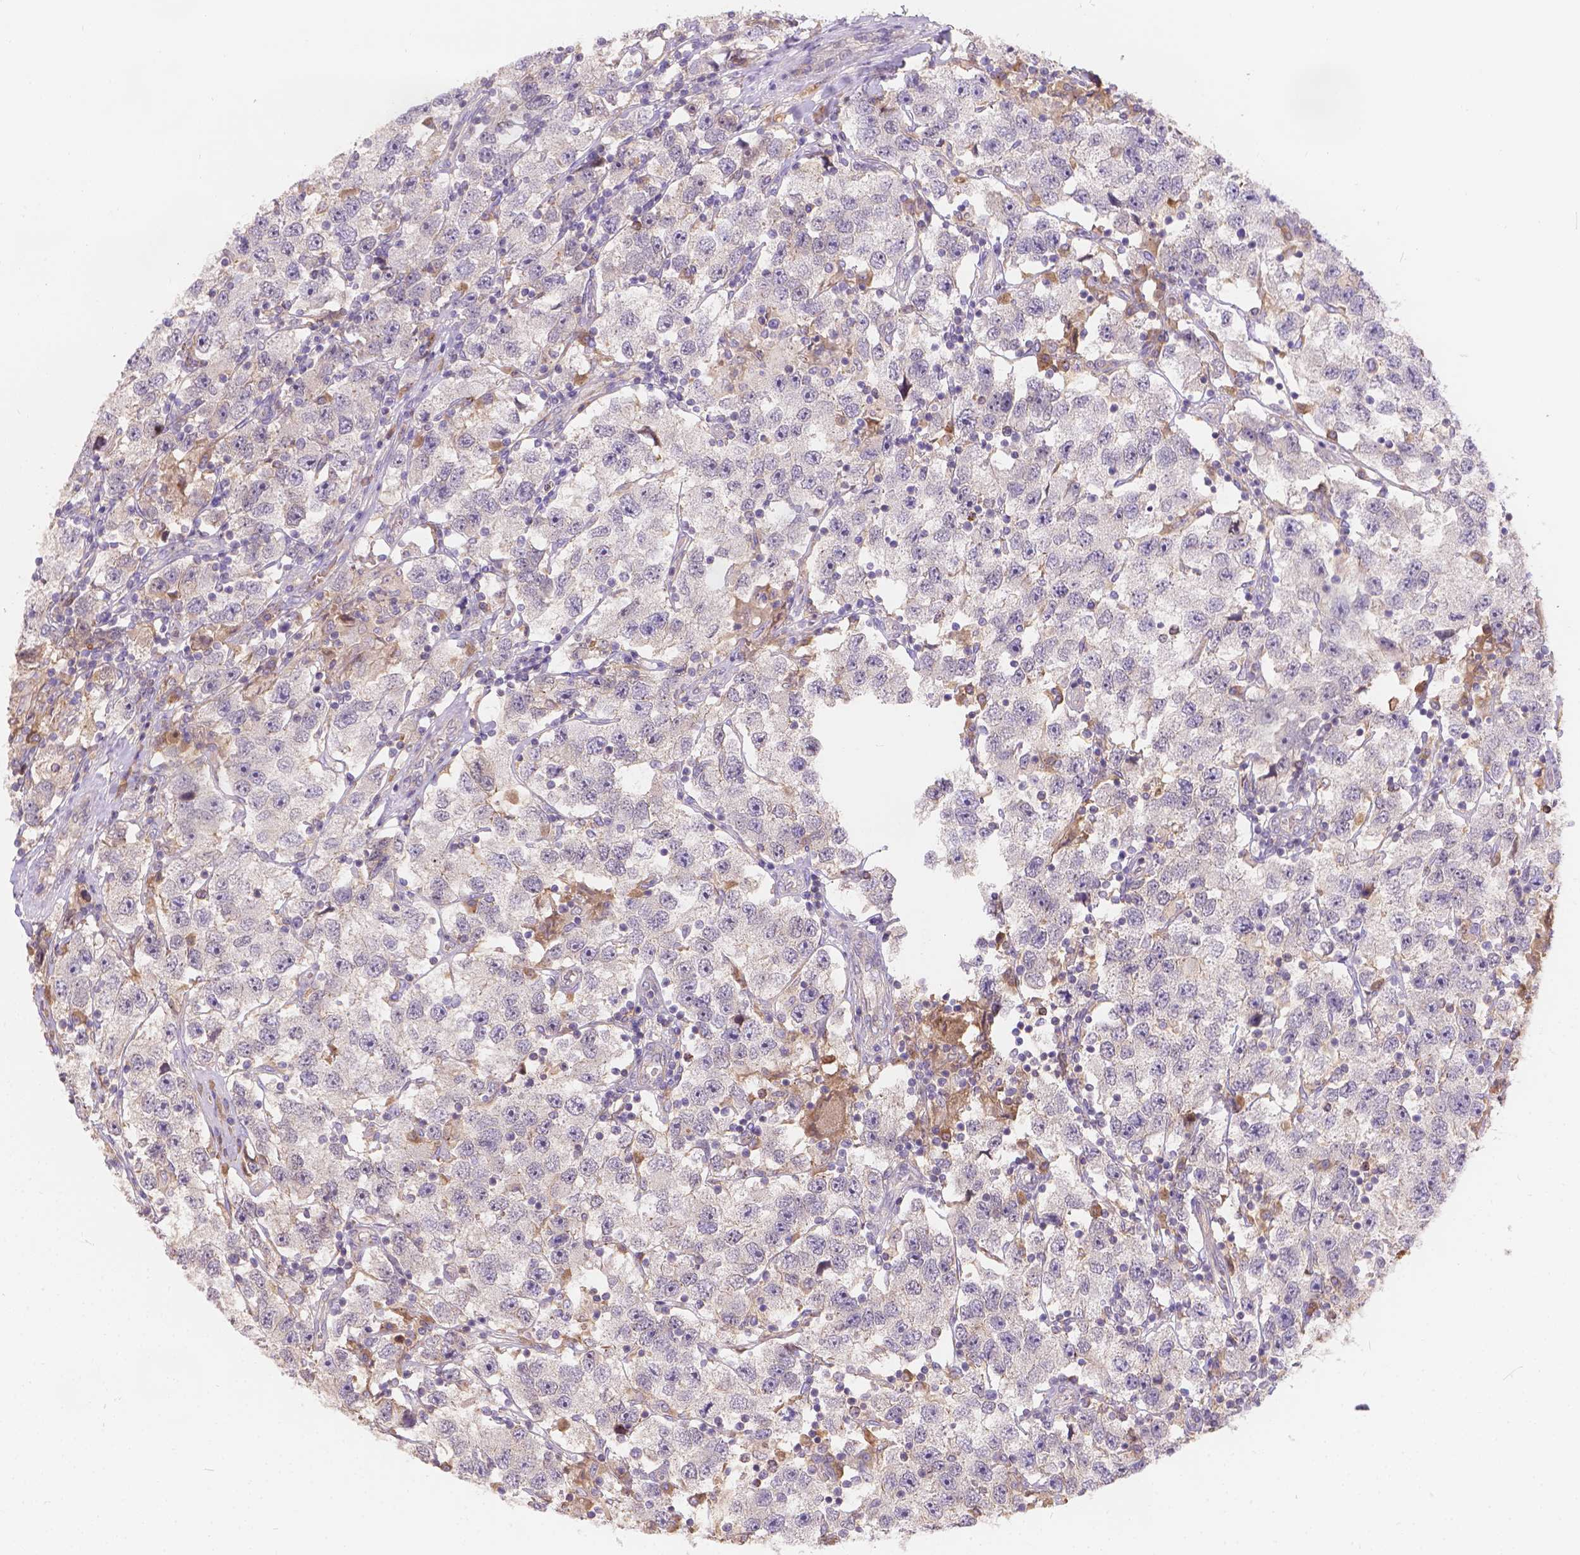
{"staining": {"intensity": "negative", "quantity": "none", "location": "none"}, "tissue": "testis cancer", "cell_type": "Tumor cells", "image_type": "cancer", "snomed": [{"axis": "morphology", "description": "Seminoma, NOS"}, {"axis": "topography", "description": "Testis"}], "caption": "There is no significant positivity in tumor cells of testis cancer.", "gene": "CDK10", "patient": {"sex": "male", "age": 26}}